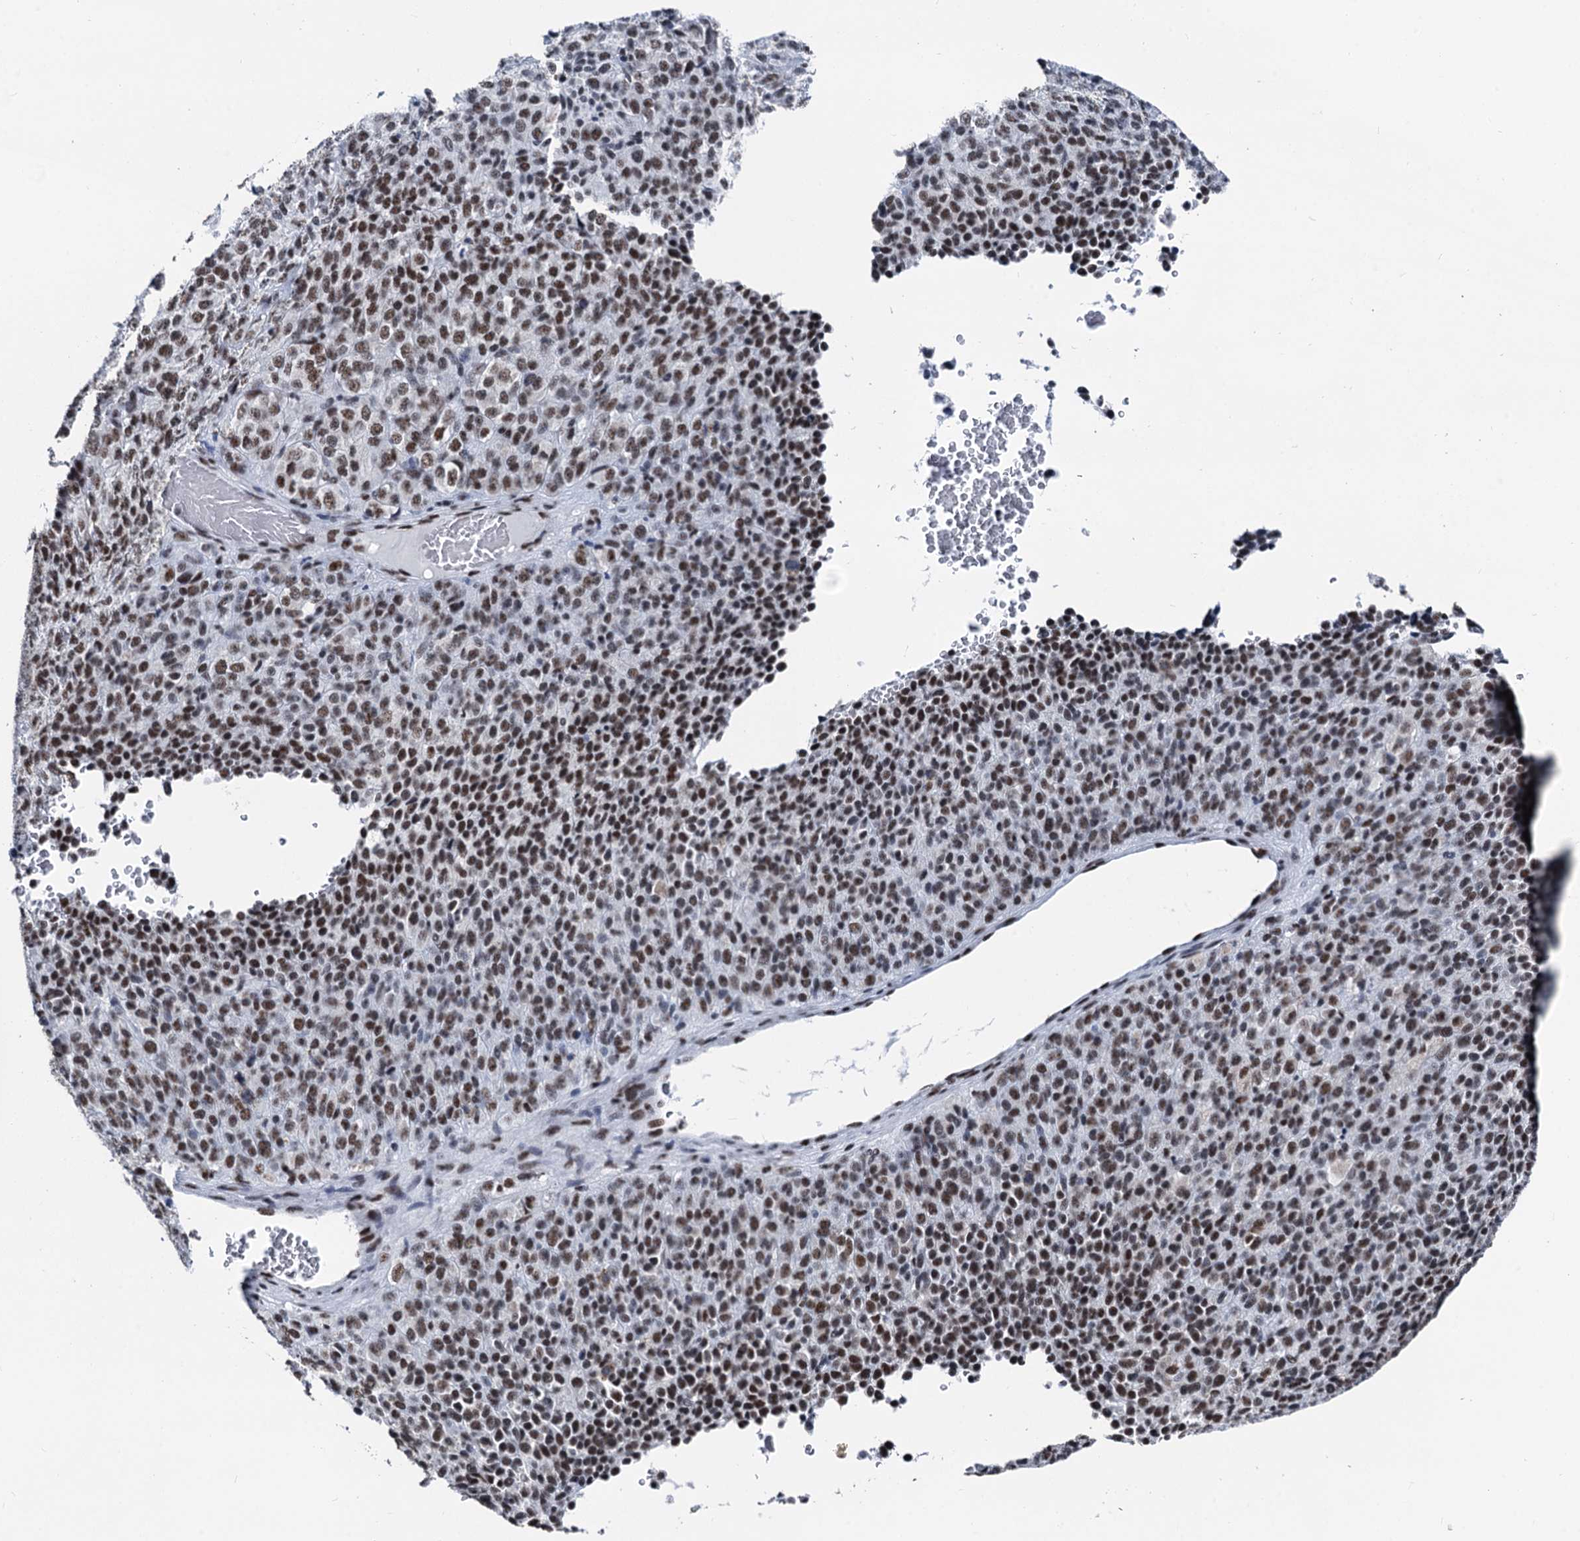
{"staining": {"intensity": "moderate", "quantity": ">75%", "location": "nuclear"}, "tissue": "melanoma", "cell_type": "Tumor cells", "image_type": "cancer", "snomed": [{"axis": "morphology", "description": "Malignant melanoma, Metastatic site"}, {"axis": "topography", "description": "Brain"}], "caption": "IHC of human malignant melanoma (metastatic site) exhibits medium levels of moderate nuclear expression in about >75% of tumor cells. (DAB = brown stain, brightfield microscopy at high magnification).", "gene": "DDX23", "patient": {"sex": "female", "age": 56}}